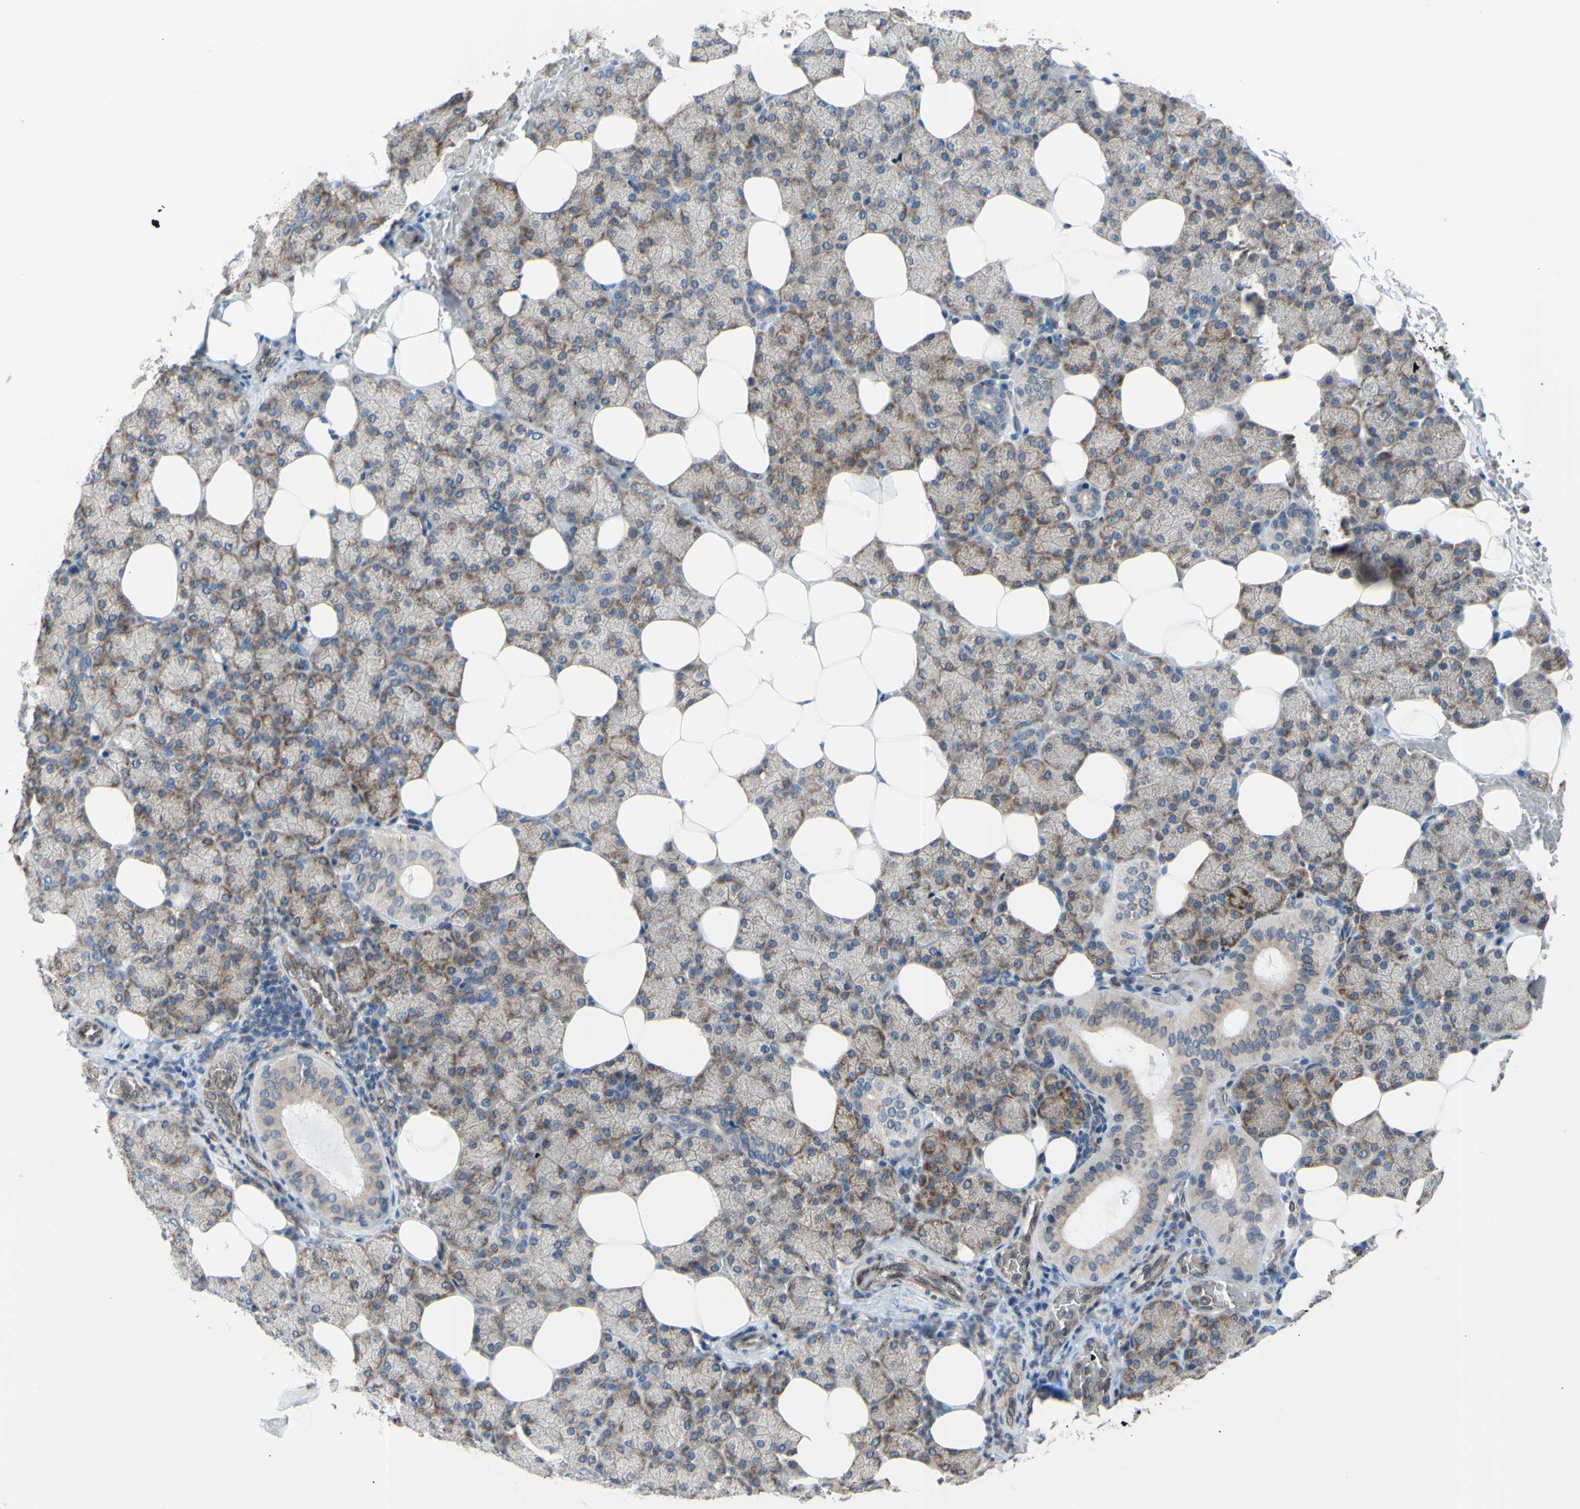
{"staining": {"intensity": "moderate", "quantity": "25%-75%", "location": "cytoplasmic/membranous"}, "tissue": "salivary gland", "cell_type": "Glandular cells", "image_type": "normal", "snomed": [{"axis": "morphology", "description": "Normal tissue, NOS"}, {"axis": "topography", "description": "Lymph node"}, {"axis": "topography", "description": "Salivary gland"}], "caption": "High-magnification brightfield microscopy of unremarkable salivary gland stained with DAB (brown) and counterstained with hematoxylin (blue). glandular cells exhibit moderate cytoplasmic/membranous expression is present in approximately25%-75% of cells.", "gene": "MGST2", "patient": {"sex": "male", "age": 8}}